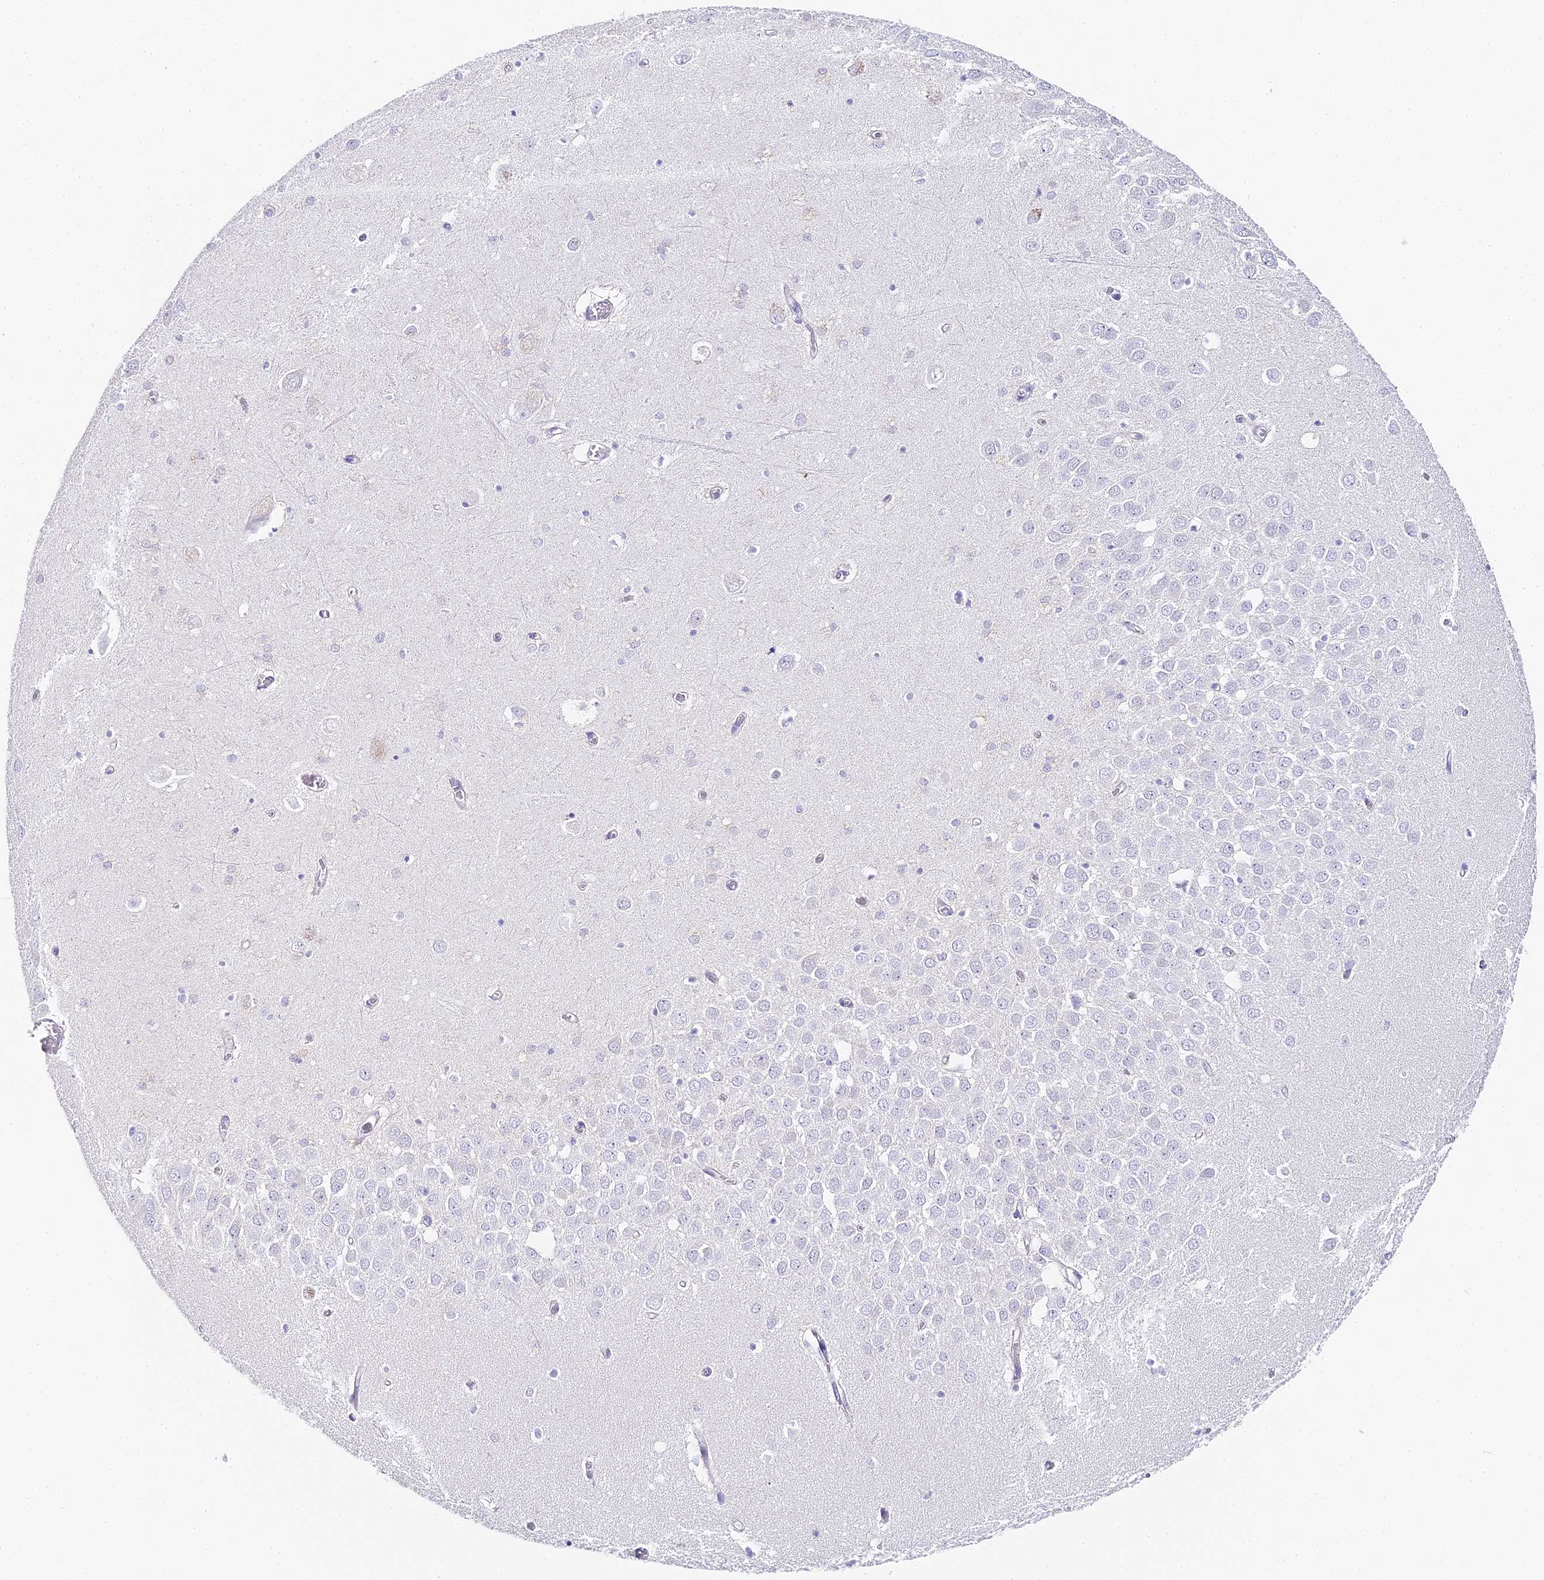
{"staining": {"intensity": "negative", "quantity": "none", "location": "none"}, "tissue": "hippocampus", "cell_type": "Glial cells", "image_type": "normal", "snomed": [{"axis": "morphology", "description": "Normal tissue, NOS"}, {"axis": "topography", "description": "Hippocampus"}], "caption": "The image reveals no staining of glial cells in unremarkable hippocampus.", "gene": "ABHD14A", "patient": {"sex": "male", "age": 70}}